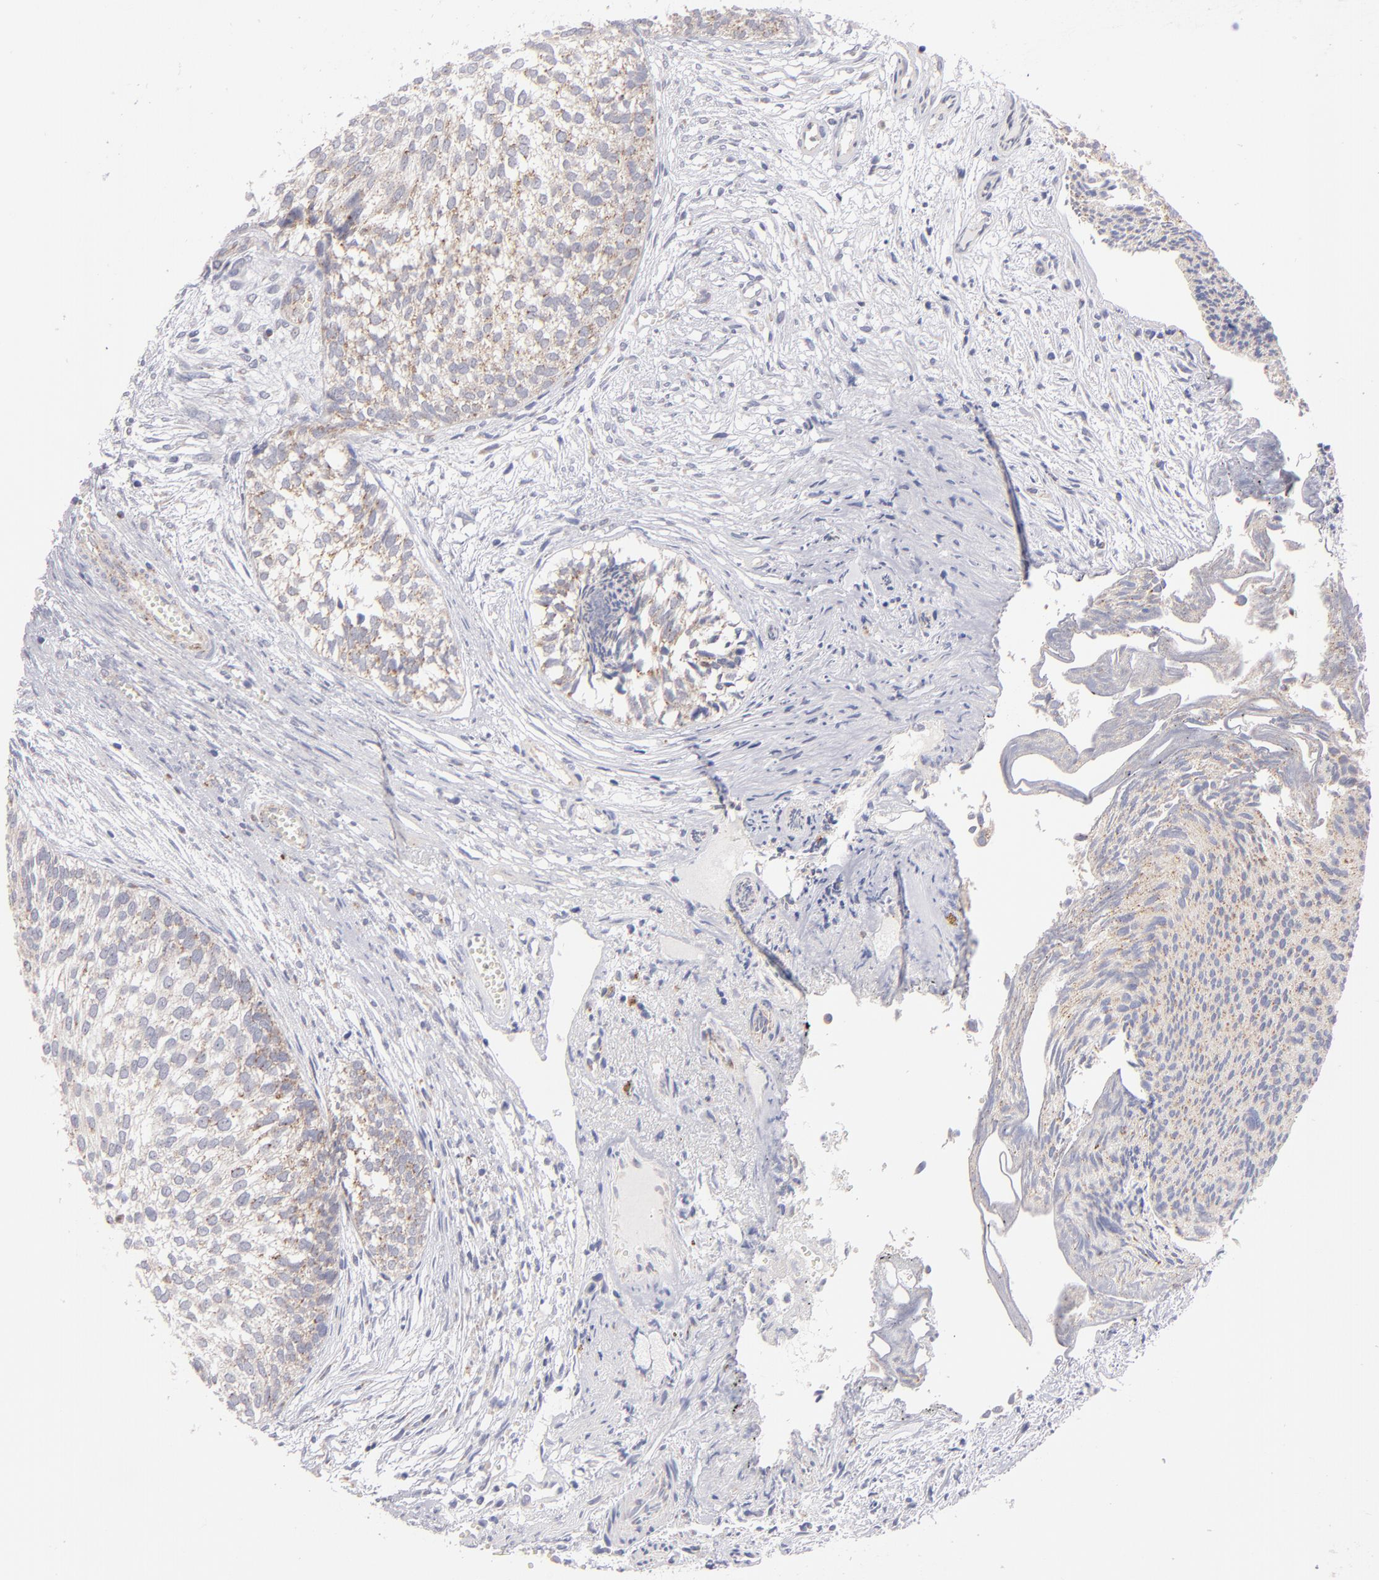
{"staining": {"intensity": "weak", "quantity": ">75%", "location": "cytoplasmic/membranous"}, "tissue": "urothelial cancer", "cell_type": "Tumor cells", "image_type": "cancer", "snomed": [{"axis": "morphology", "description": "Urothelial carcinoma, Low grade"}, {"axis": "topography", "description": "Urinary bladder"}], "caption": "Protein staining of low-grade urothelial carcinoma tissue demonstrates weak cytoplasmic/membranous staining in about >75% of tumor cells. The staining was performed using DAB, with brown indicating positive protein expression. Nuclei are stained blue with hematoxylin.", "gene": "HCCS", "patient": {"sex": "male", "age": 84}}